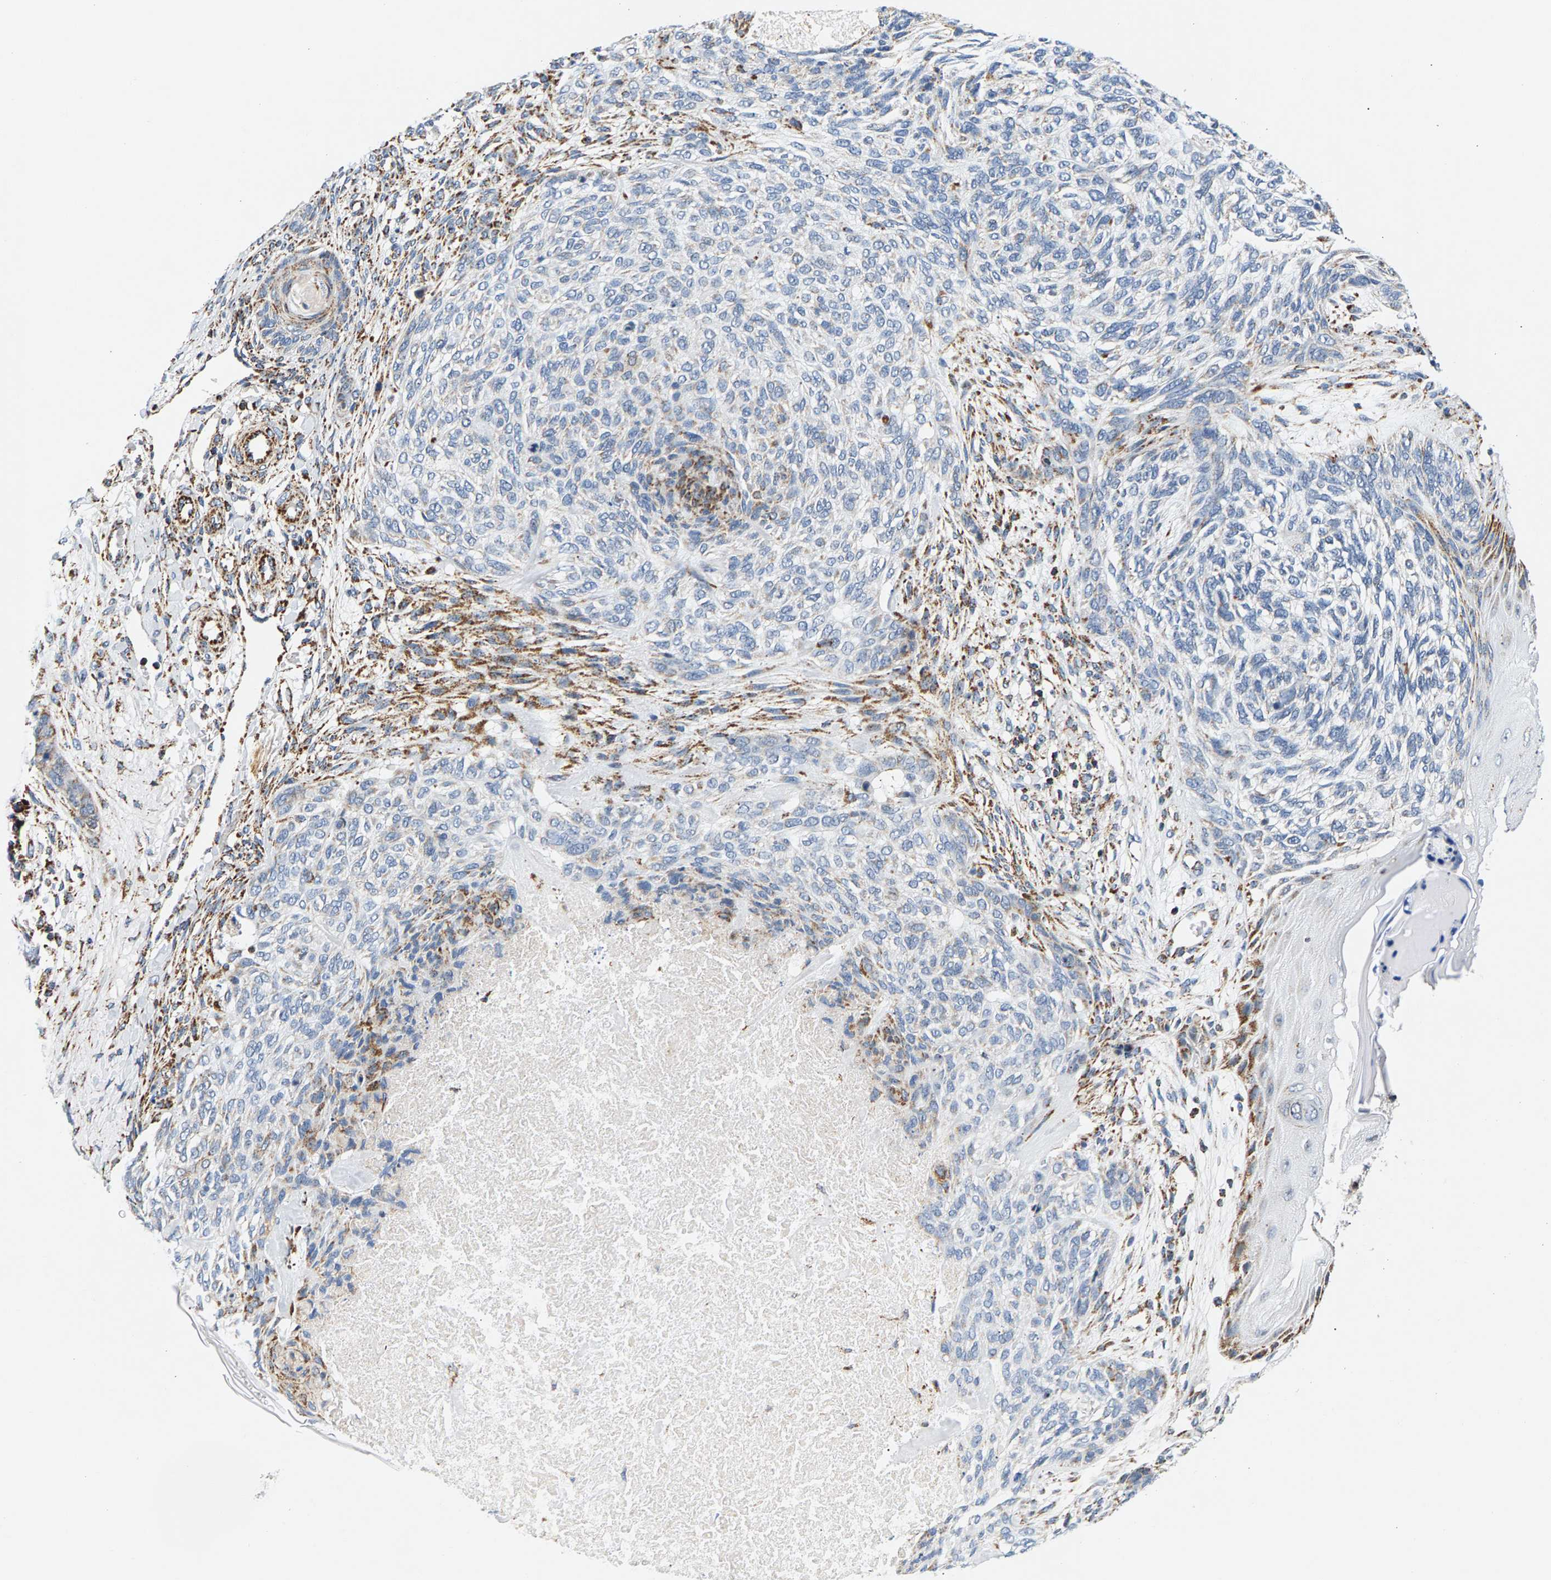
{"staining": {"intensity": "moderate", "quantity": "<25%", "location": "cytoplasmic/membranous"}, "tissue": "skin cancer", "cell_type": "Tumor cells", "image_type": "cancer", "snomed": [{"axis": "morphology", "description": "Basal cell carcinoma"}, {"axis": "topography", "description": "Skin"}], "caption": "Immunohistochemistry (DAB (3,3'-diaminobenzidine)) staining of skin basal cell carcinoma shows moderate cytoplasmic/membranous protein staining in about <25% of tumor cells. The staining is performed using DAB (3,3'-diaminobenzidine) brown chromogen to label protein expression. The nuclei are counter-stained blue using hematoxylin.", "gene": "PDE1A", "patient": {"sex": "male", "age": 55}}